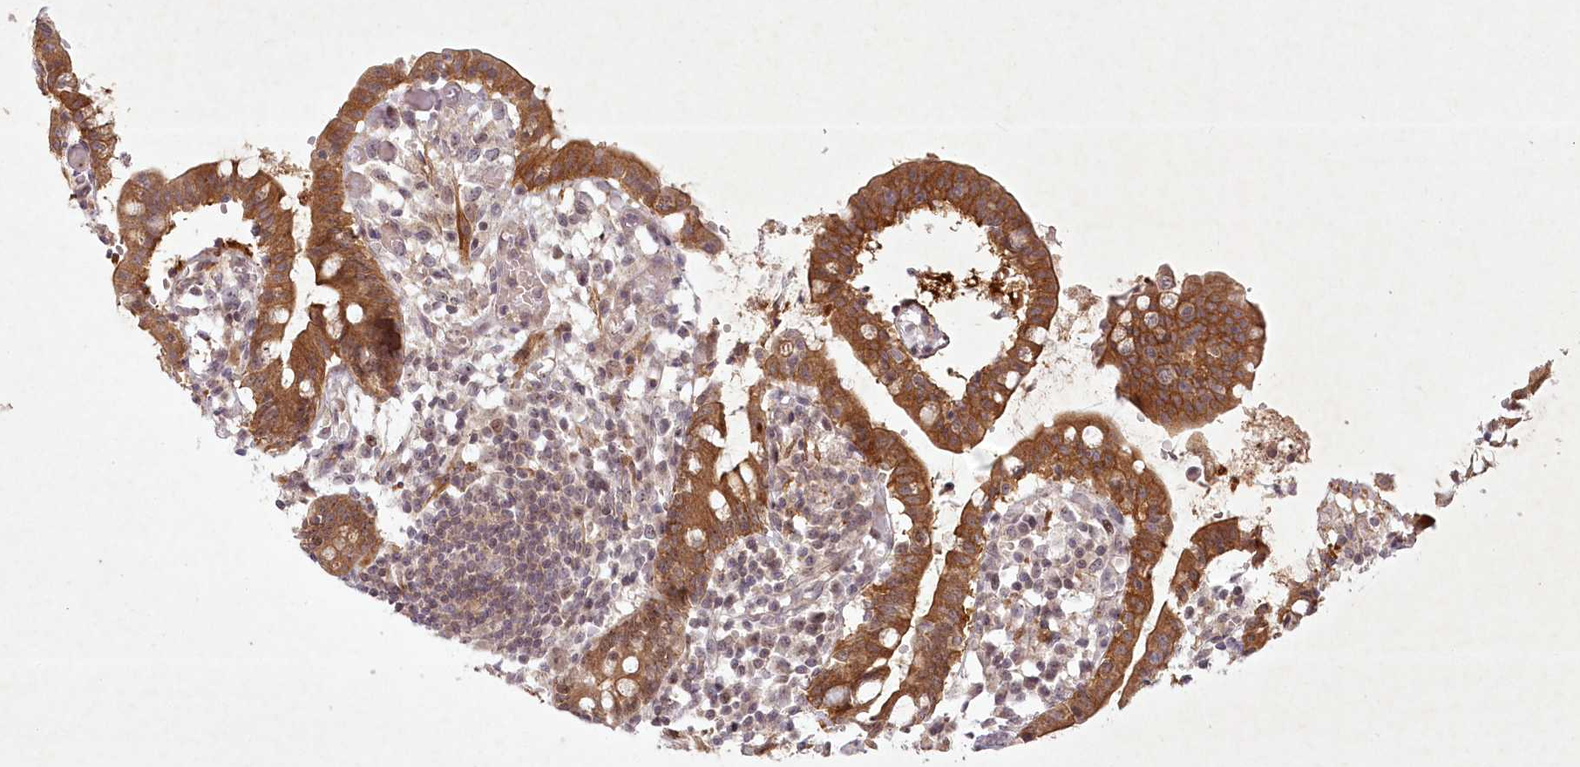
{"staining": {"intensity": "strong", "quantity": ">75%", "location": "cytoplasmic/membranous"}, "tissue": "small intestine", "cell_type": "Glandular cells", "image_type": "normal", "snomed": [{"axis": "morphology", "description": "Normal tissue, NOS"}, {"axis": "morphology", "description": "Cystadenocarcinoma, serous, Metastatic site"}, {"axis": "topography", "description": "Small intestine"}], "caption": "A photomicrograph of small intestine stained for a protein reveals strong cytoplasmic/membranous brown staining in glandular cells. Using DAB (3,3'-diaminobenzidine) (brown) and hematoxylin (blue) stains, captured at high magnification using brightfield microscopy.", "gene": "SH2D3A", "patient": {"sex": "female", "age": 61}}